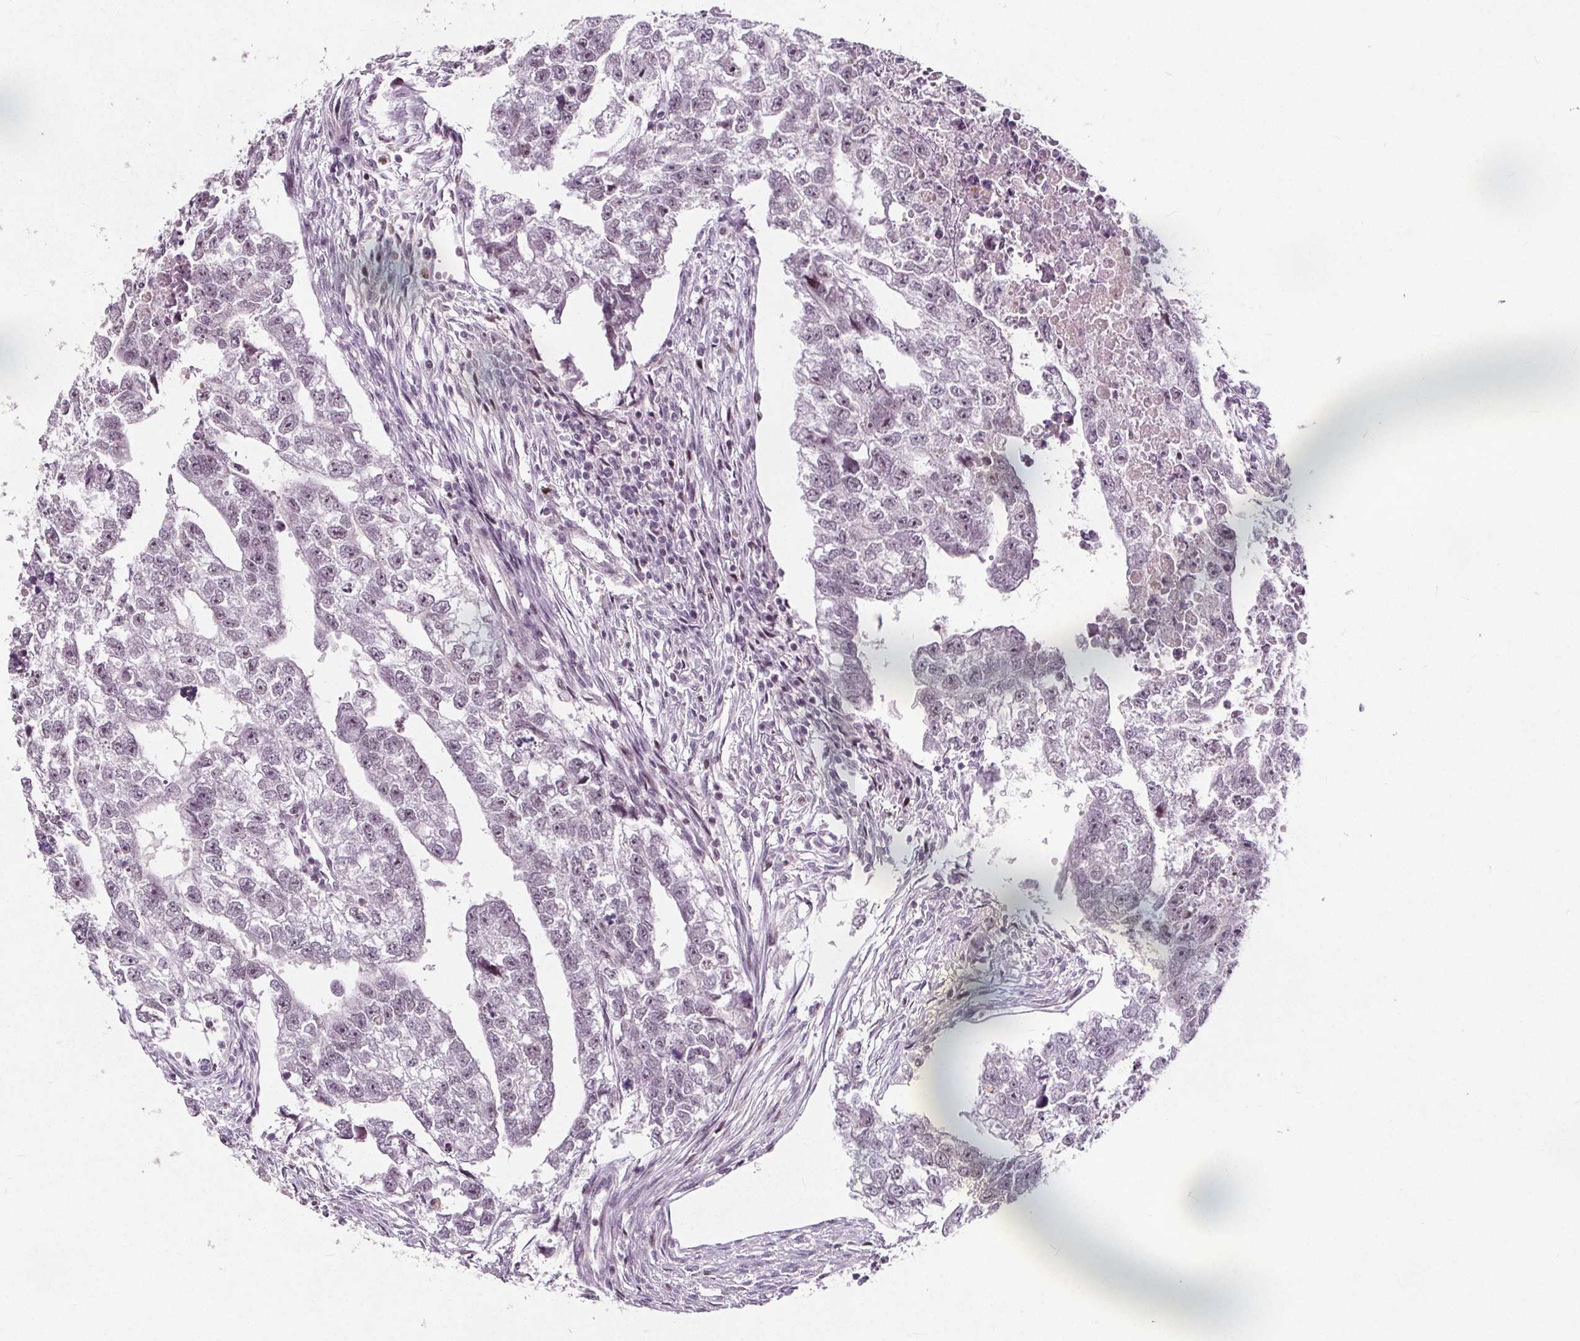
{"staining": {"intensity": "moderate", "quantity": "<25%", "location": "nuclear"}, "tissue": "testis cancer", "cell_type": "Tumor cells", "image_type": "cancer", "snomed": [{"axis": "morphology", "description": "Carcinoma, Embryonal, NOS"}, {"axis": "morphology", "description": "Teratoma, malignant, NOS"}, {"axis": "topography", "description": "Testis"}], "caption": "Brown immunohistochemical staining in testis cancer shows moderate nuclear staining in approximately <25% of tumor cells.", "gene": "TAF6L", "patient": {"sex": "male", "age": 44}}